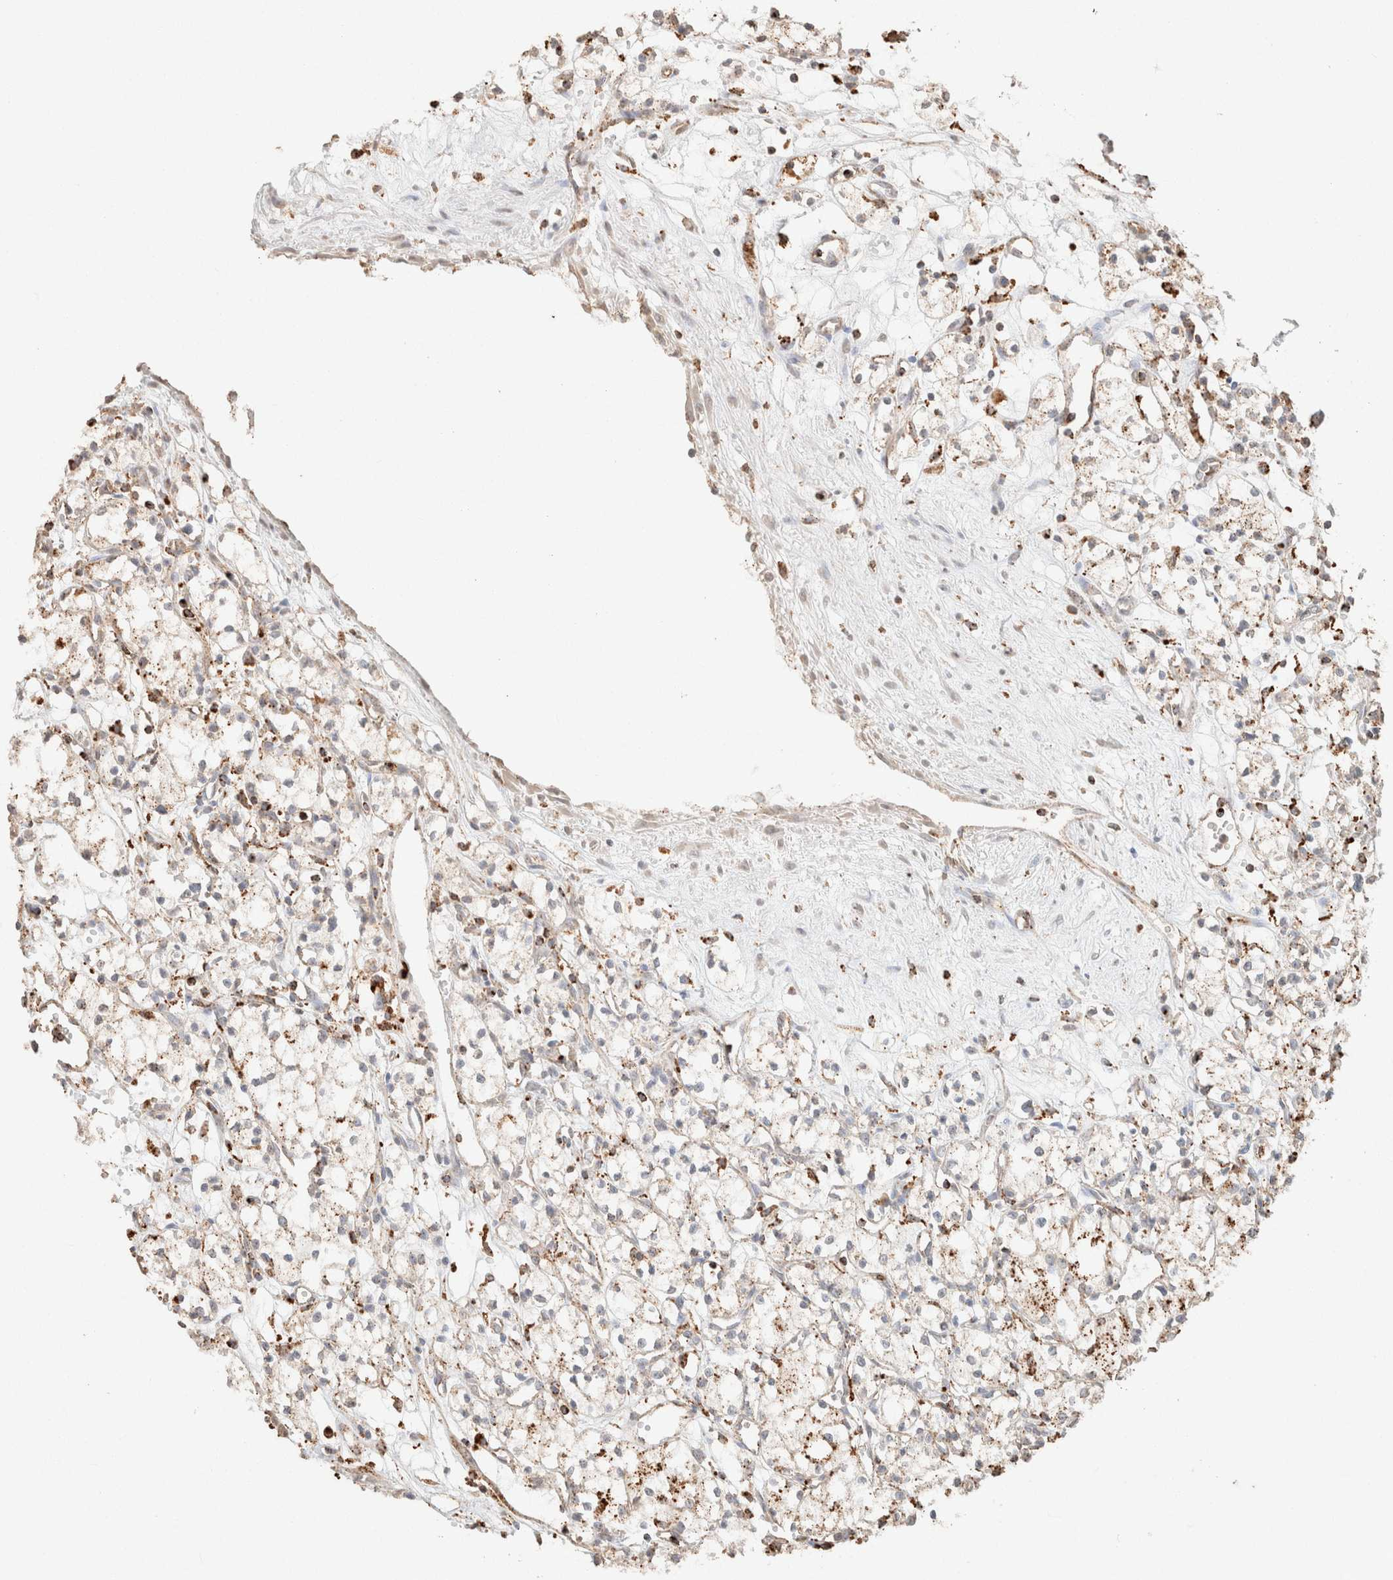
{"staining": {"intensity": "weak", "quantity": "25%-75%", "location": "cytoplasmic/membranous"}, "tissue": "renal cancer", "cell_type": "Tumor cells", "image_type": "cancer", "snomed": [{"axis": "morphology", "description": "Normal tissue, NOS"}, {"axis": "morphology", "description": "Adenocarcinoma, NOS"}, {"axis": "topography", "description": "Kidney"}], "caption": "Renal adenocarcinoma was stained to show a protein in brown. There is low levels of weak cytoplasmic/membranous positivity in about 25%-75% of tumor cells. Nuclei are stained in blue.", "gene": "CTSC", "patient": {"sex": "male", "age": 59}}